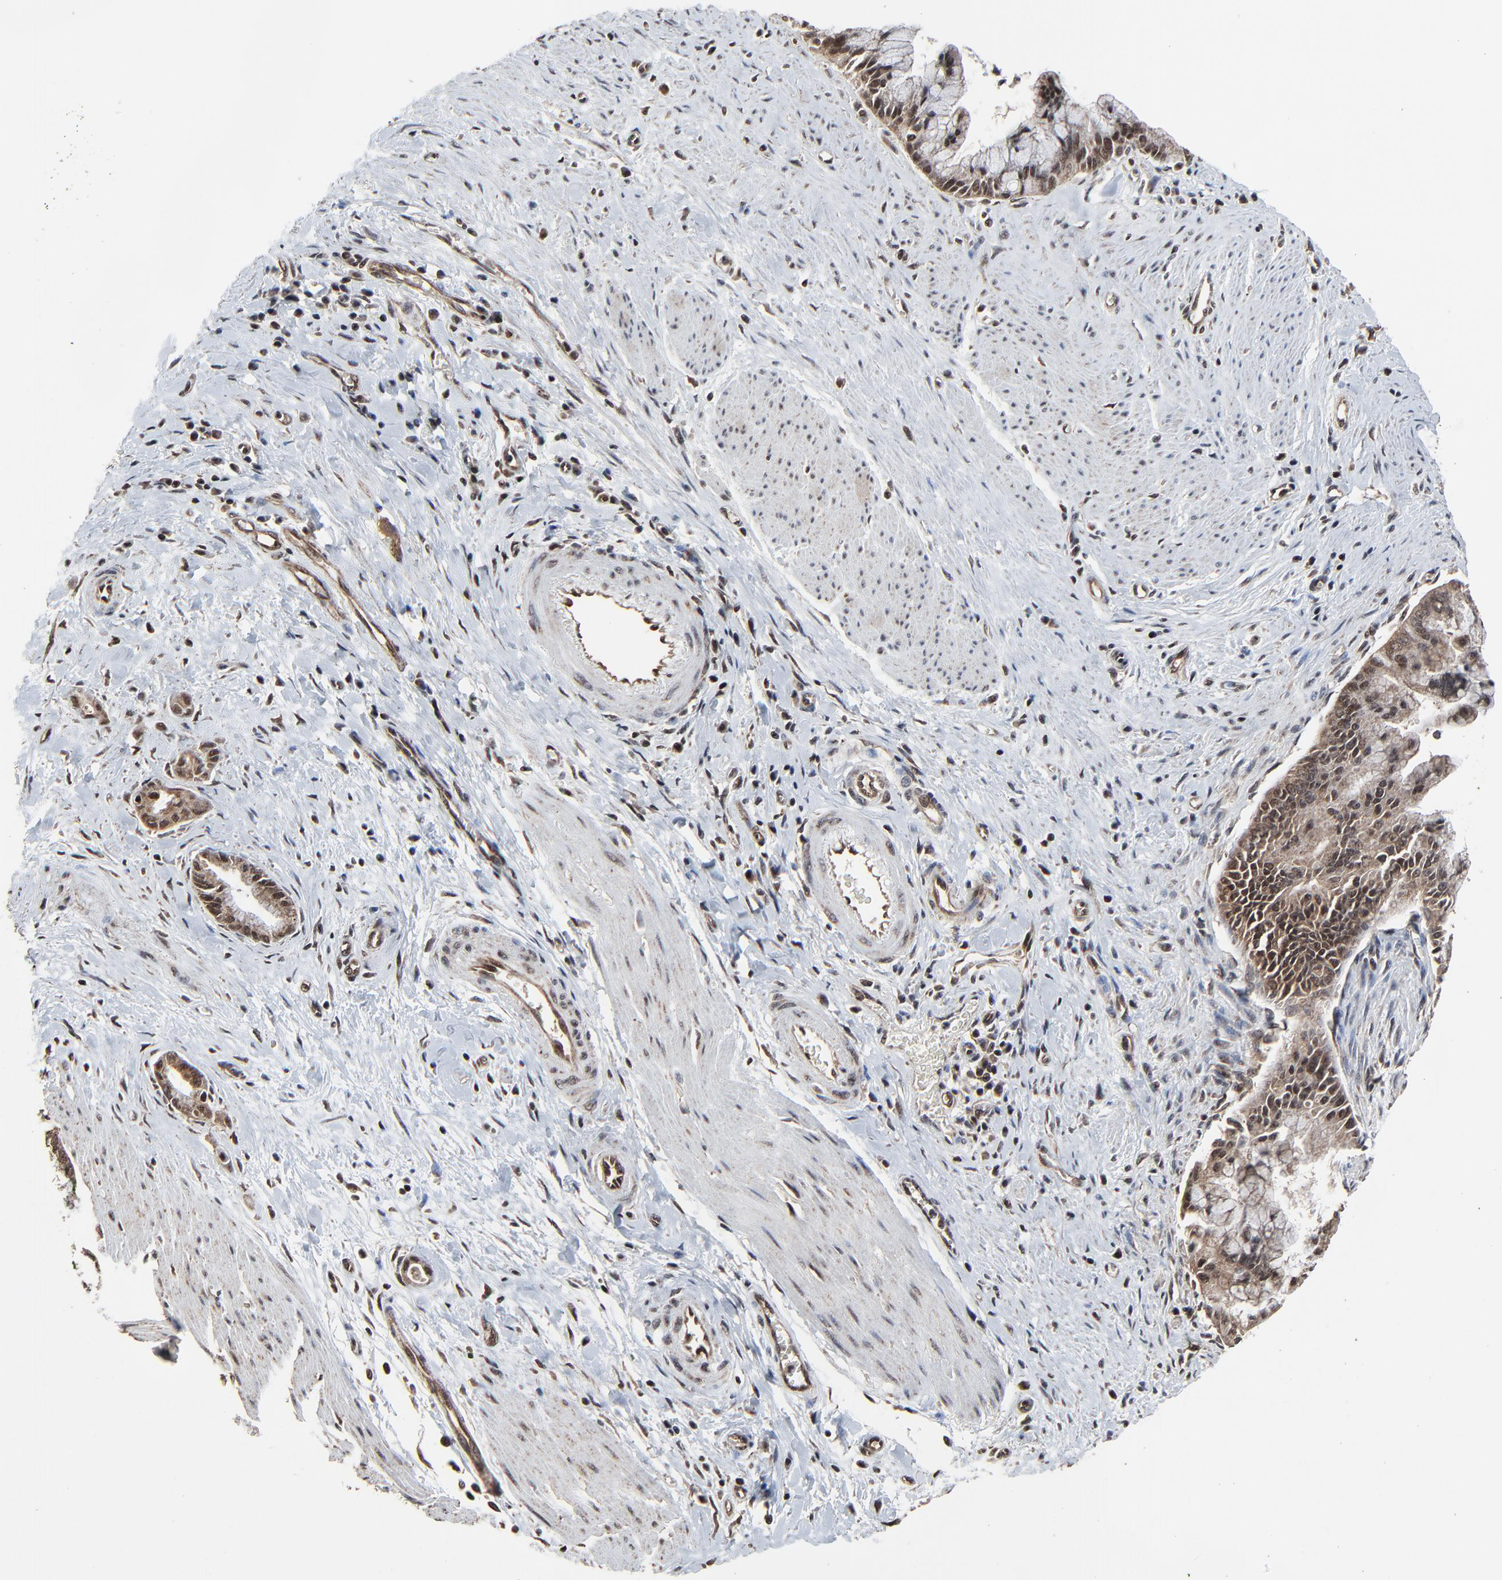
{"staining": {"intensity": "moderate", "quantity": ">75%", "location": "cytoplasmic/membranous,nuclear"}, "tissue": "pancreatic cancer", "cell_type": "Tumor cells", "image_type": "cancer", "snomed": [{"axis": "morphology", "description": "Adenocarcinoma, NOS"}, {"axis": "topography", "description": "Pancreas"}], "caption": "This is an image of immunohistochemistry staining of pancreatic adenocarcinoma, which shows moderate expression in the cytoplasmic/membranous and nuclear of tumor cells.", "gene": "RHOJ", "patient": {"sex": "male", "age": 59}}